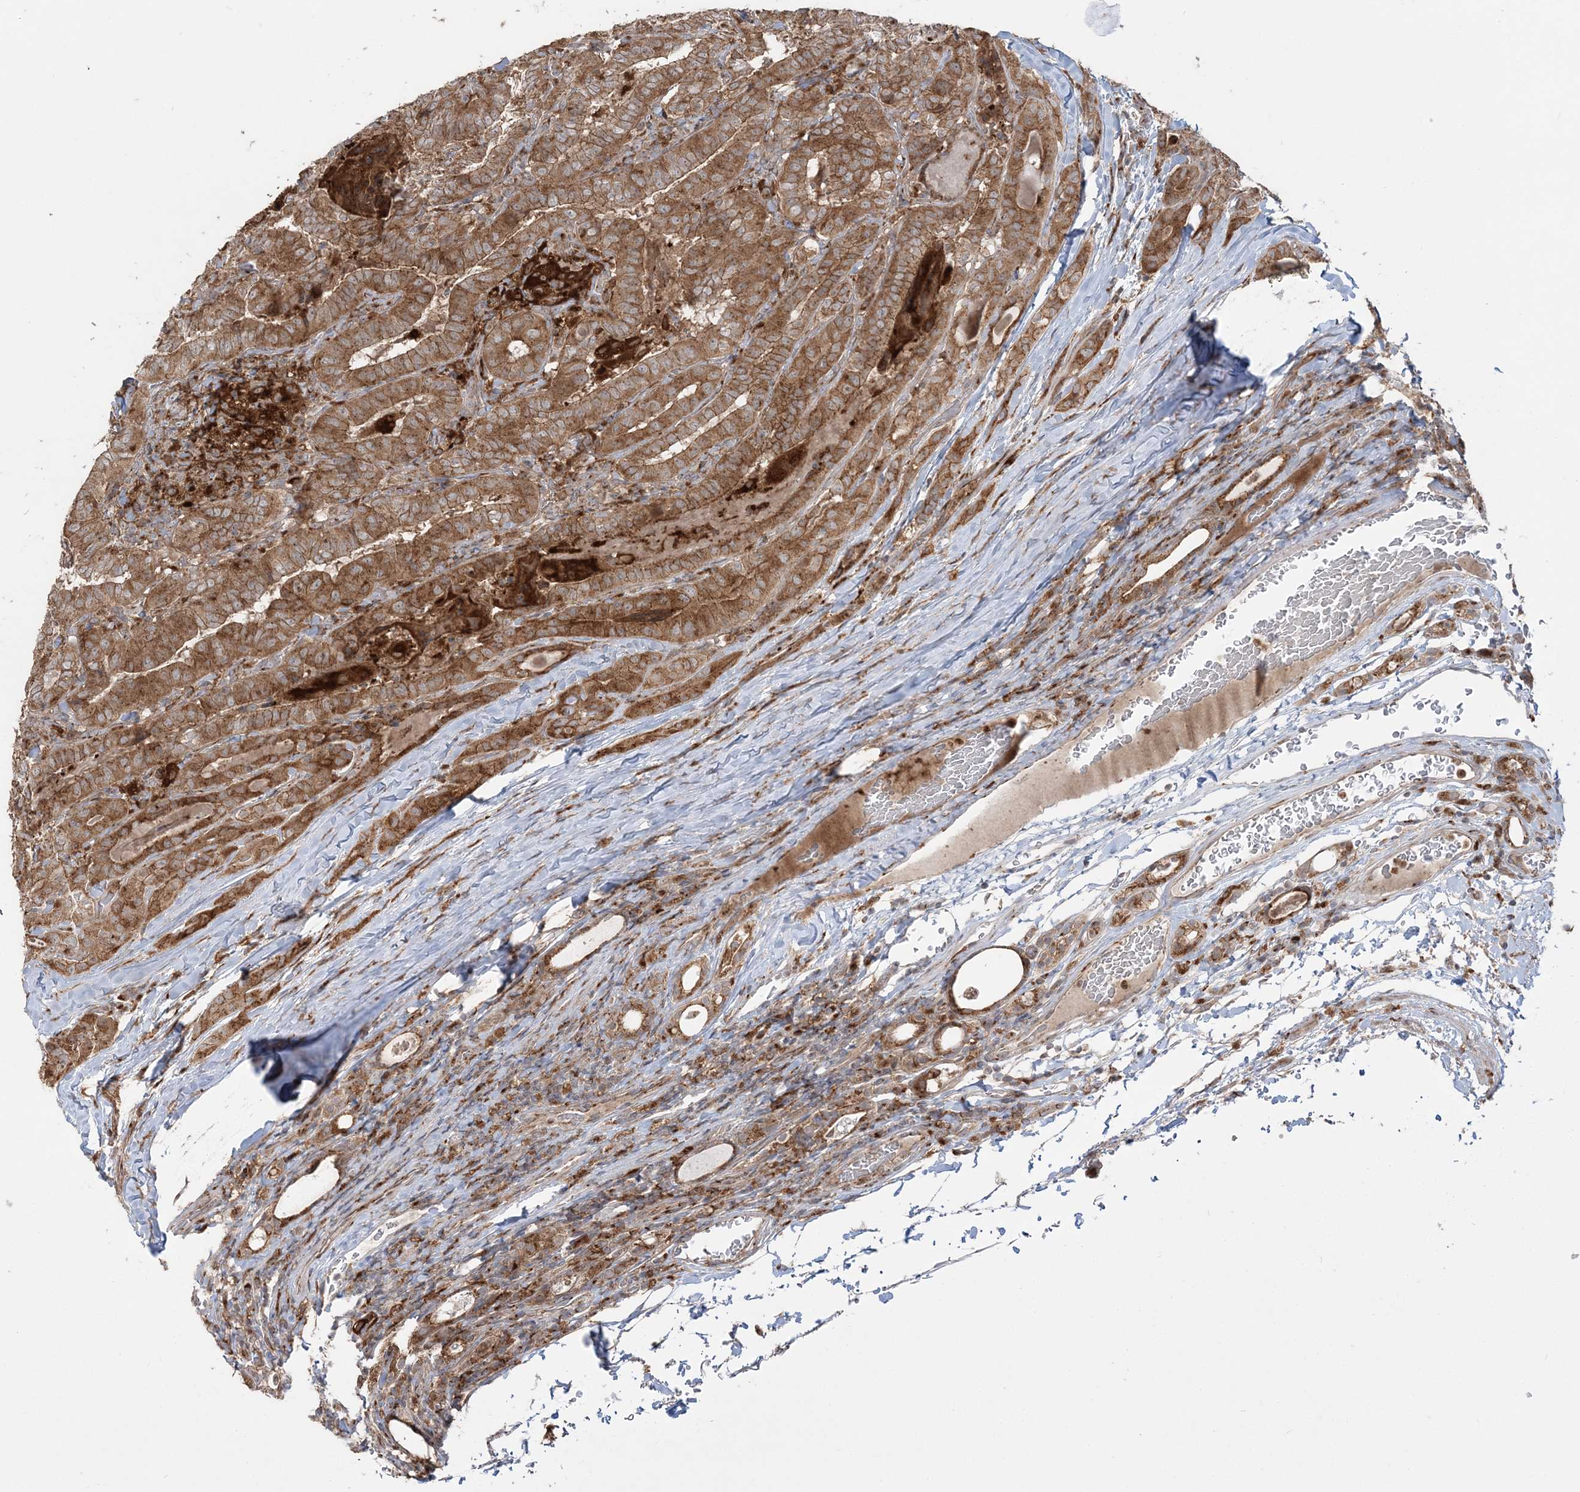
{"staining": {"intensity": "strong", "quantity": ">75%", "location": "cytoplasmic/membranous"}, "tissue": "thyroid cancer", "cell_type": "Tumor cells", "image_type": "cancer", "snomed": [{"axis": "morphology", "description": "Papillary adenocarcinoma, NOS"}, {"axis": "topography", "description": "Thyroid gland"}], "caption": "Protein staining of thyroid papillary adenocarcinoma tissue reveals strong cytoplasmic/membranous staining in about >75% of tumor cells.", "gene": "ABCC3", "patient": {"sex": "female", "age": 72}}